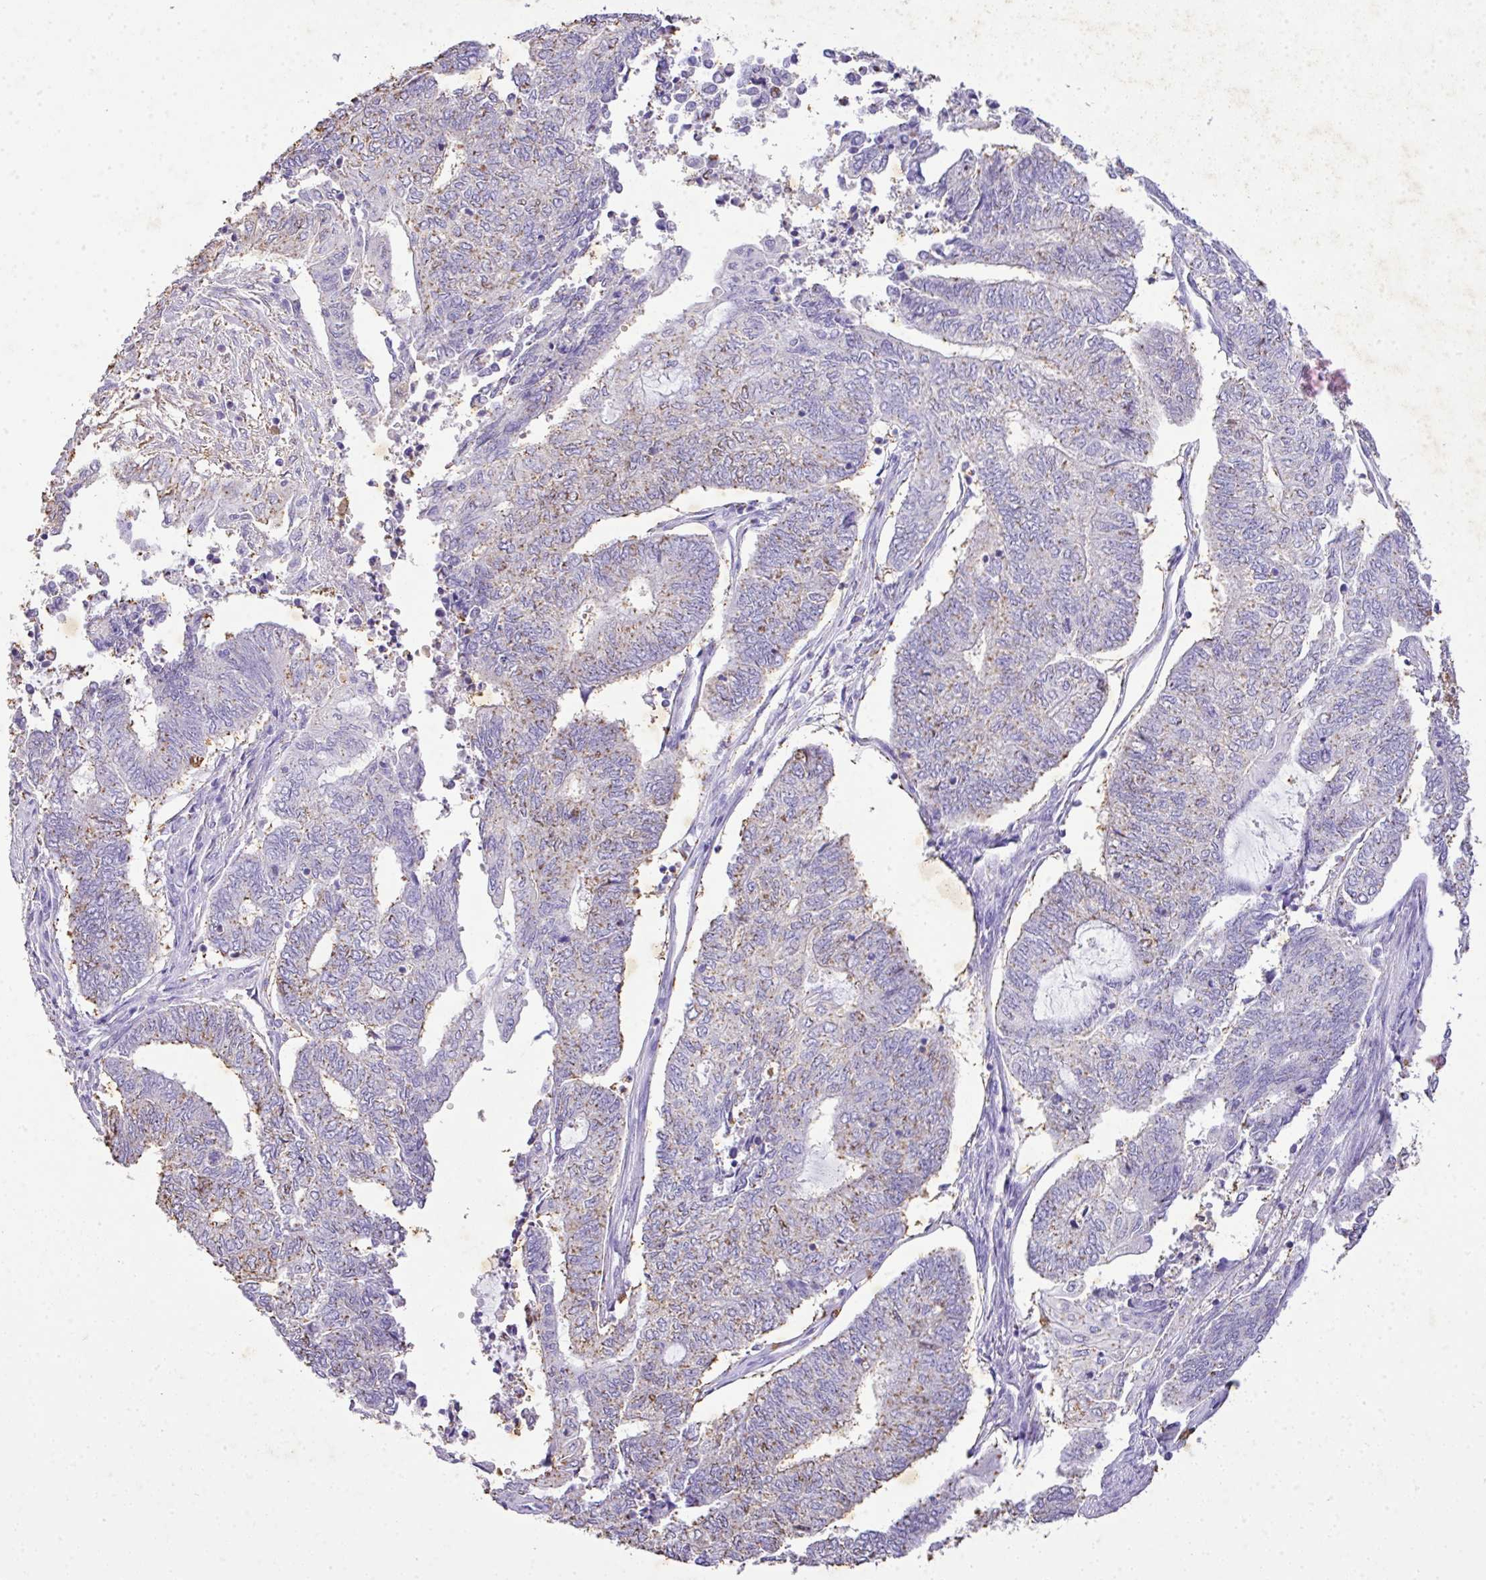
{"staining": {"intensity": "weak", "quantity": "<25%", "location": "cytoplasmic/membranous"}, "tissue": "endometrial cancer", "cell_type": "Tumor cells", "image_type": "cancer", "snomed": [{"axis": "morphology", "description": "Adenocarcinoma, NOS"}, {"axis": "topography", "description": "Uterus"}, {"axis": "topography", "description": "Endometrium"}], "caption": "Immunohistochemistry of endometrial cancer displays no positivity in tumor cells. Nuclei are stained in blue.", "gene": "KCNJ11", "patient": {"sex": "female", "age": 70}}